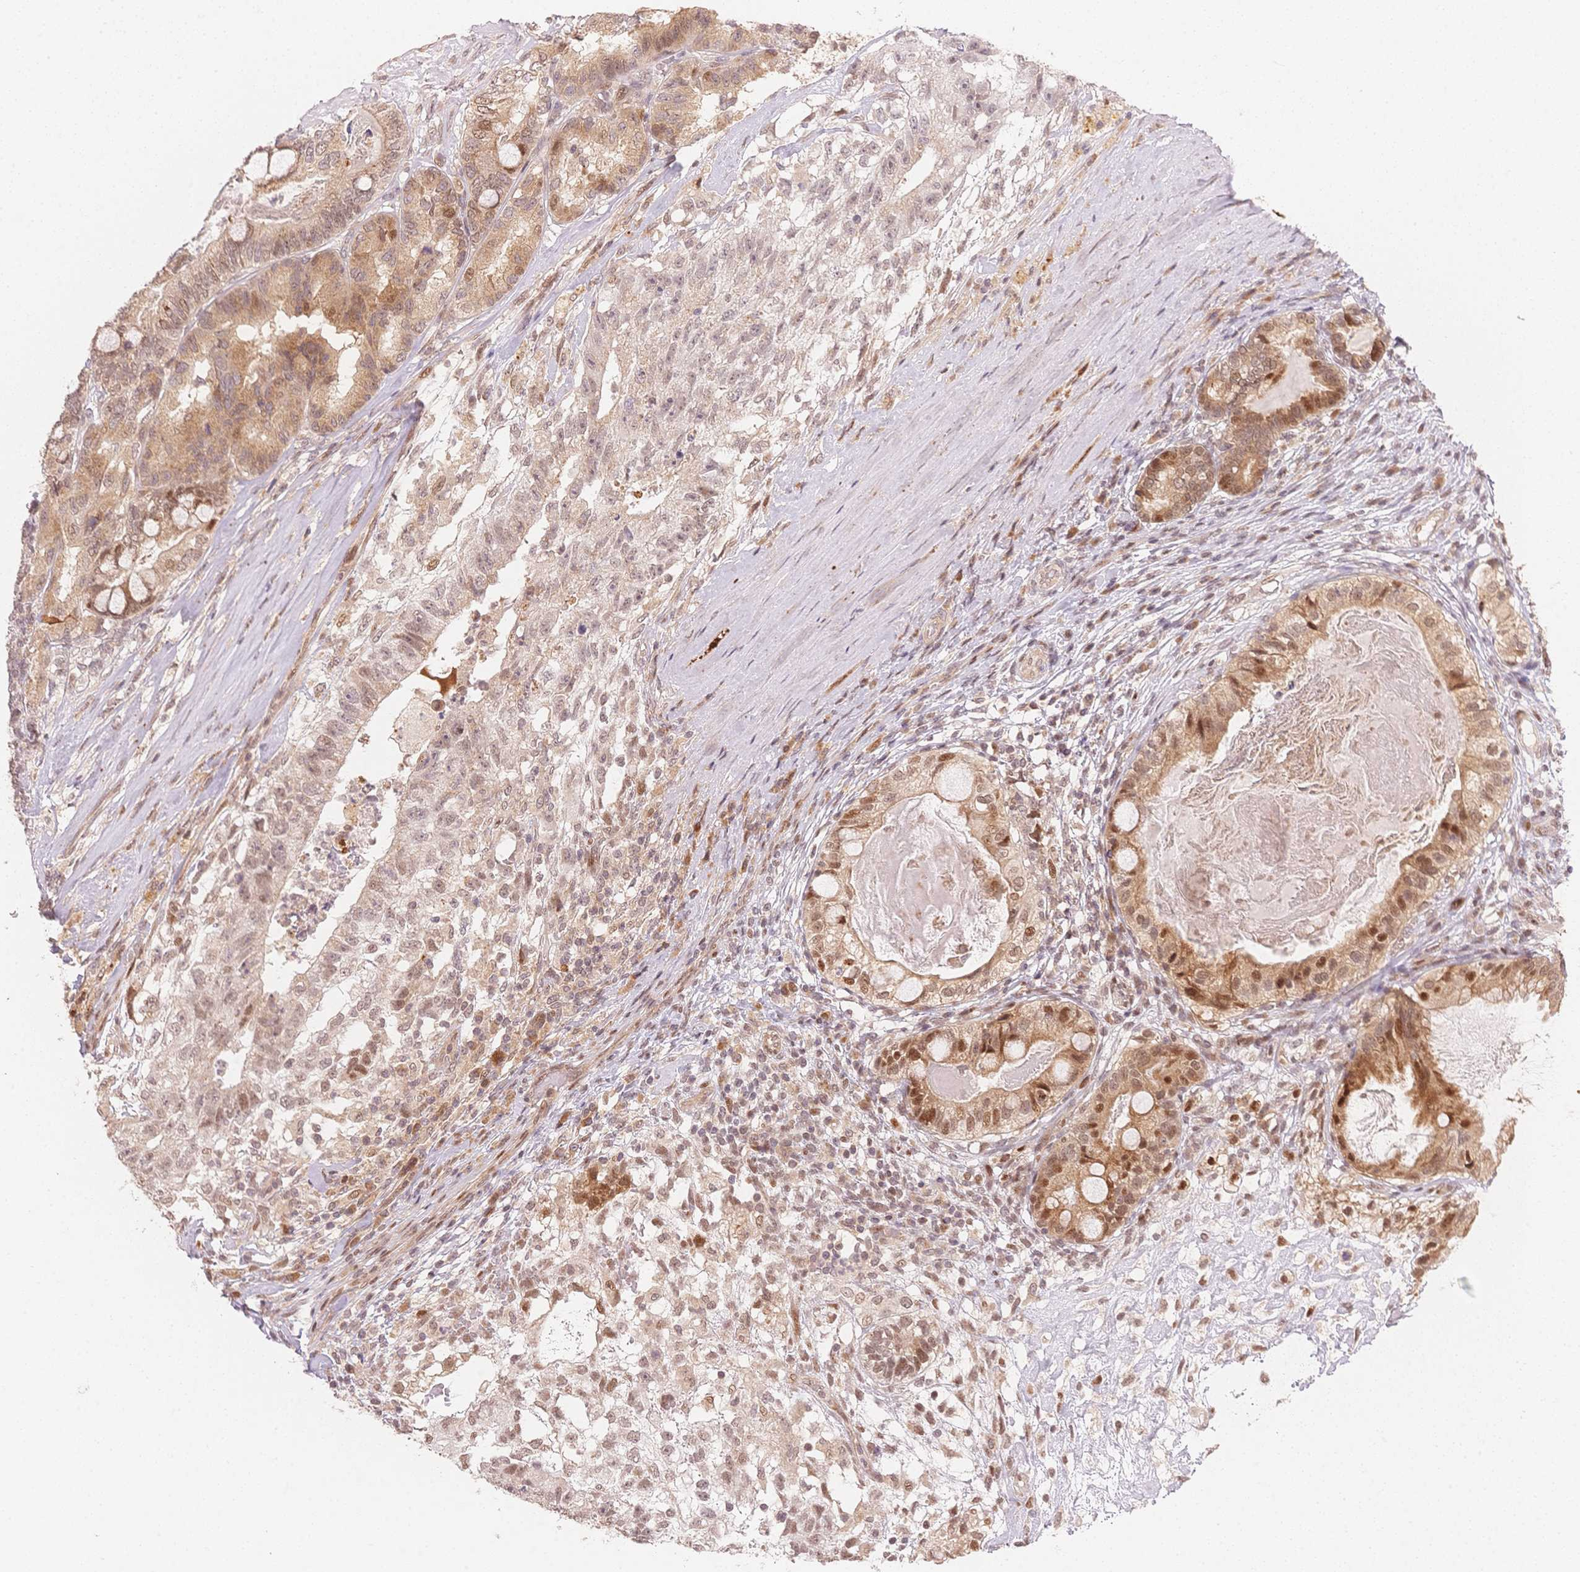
{"staining": {"intensity": "moderate", "quantity": ">75%", "location": "cytoplasmic/membranous,nuclear"}, "tissue": "testis cancer", "cell_type": "Tumor cells", "image_type": "cancer", "snomed": [{"axis": "morphology", "description": "Seminoma, NOS"}, {"axis": "morphology", "description": "Carcinoma, Embryonal, NOS"}, {"axis": "topography", "description": "Testis"}], "caption": "Embryonal carcinoma (testis) stained with DAB (3,3'-diaminobenzidine) immunohistochemistry displays medium levels of moderate cytoplasmic/membranous and nuclear staining in approximately >75% of tumor cells.", "gene": "STK39", "patient": {"sex": "male", "age": 41}}